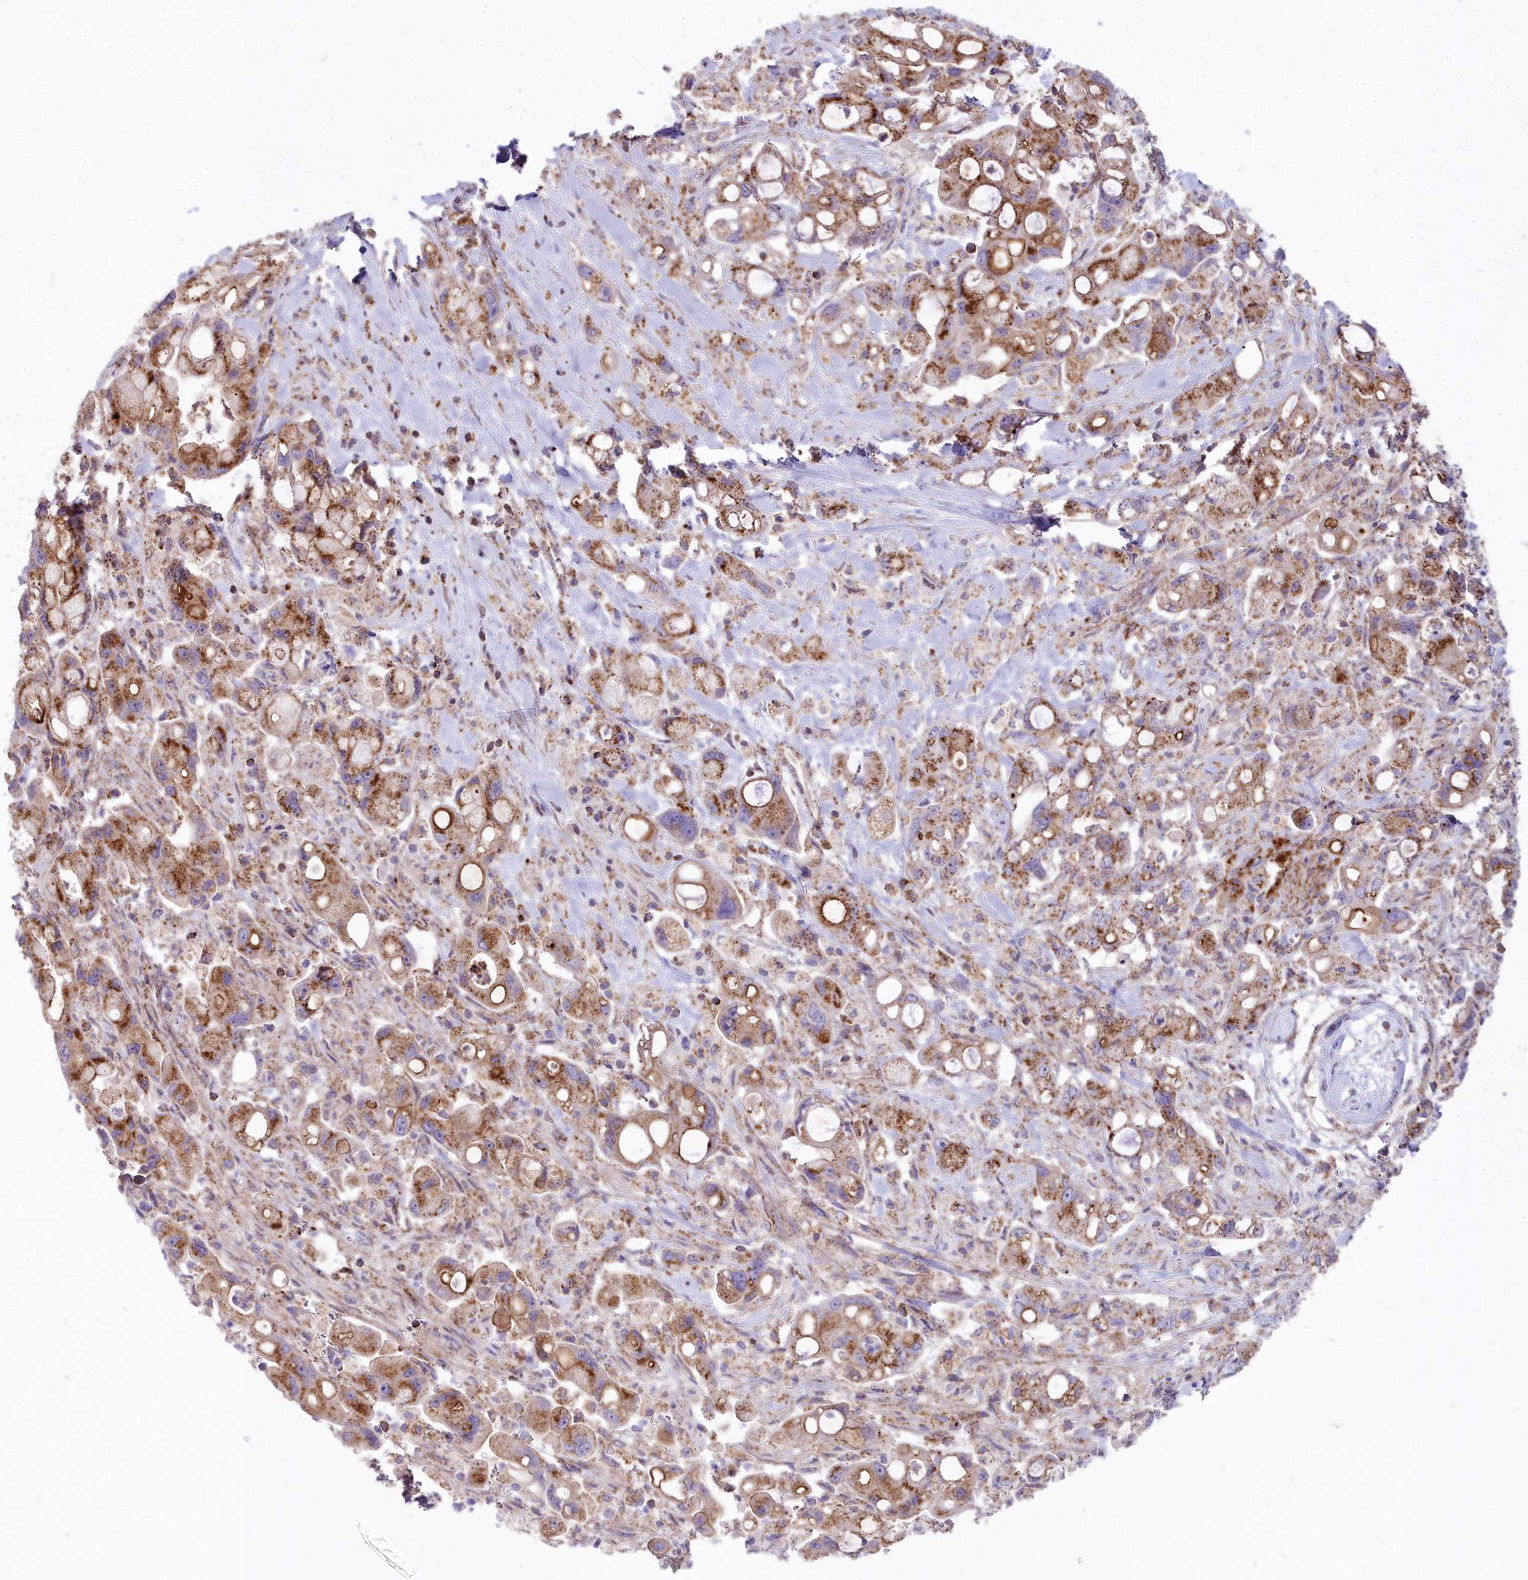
{"staining": {"intensity": "moderate", "quantity": ">75%", "location": "cytoplasmic/membranous"}, "tissue": "pancreatic cancer", "cell_type": "Tumor cells", "image_type": "cancer", "snomed": [{"axis": "morphology", "description": "Adenocarcinoma, NOS"}, {"axis": "topography", "description": "Pancreas"}], "caption": "This photomicrograph shows IHC staining of human pancreatic adenocarcinoma, with medium moderate cytoplasmic/membranous positivity in about >75% of tumor cells.", "gene": "FRMPD1", "patient": {"sex": "male", "age": 68}}